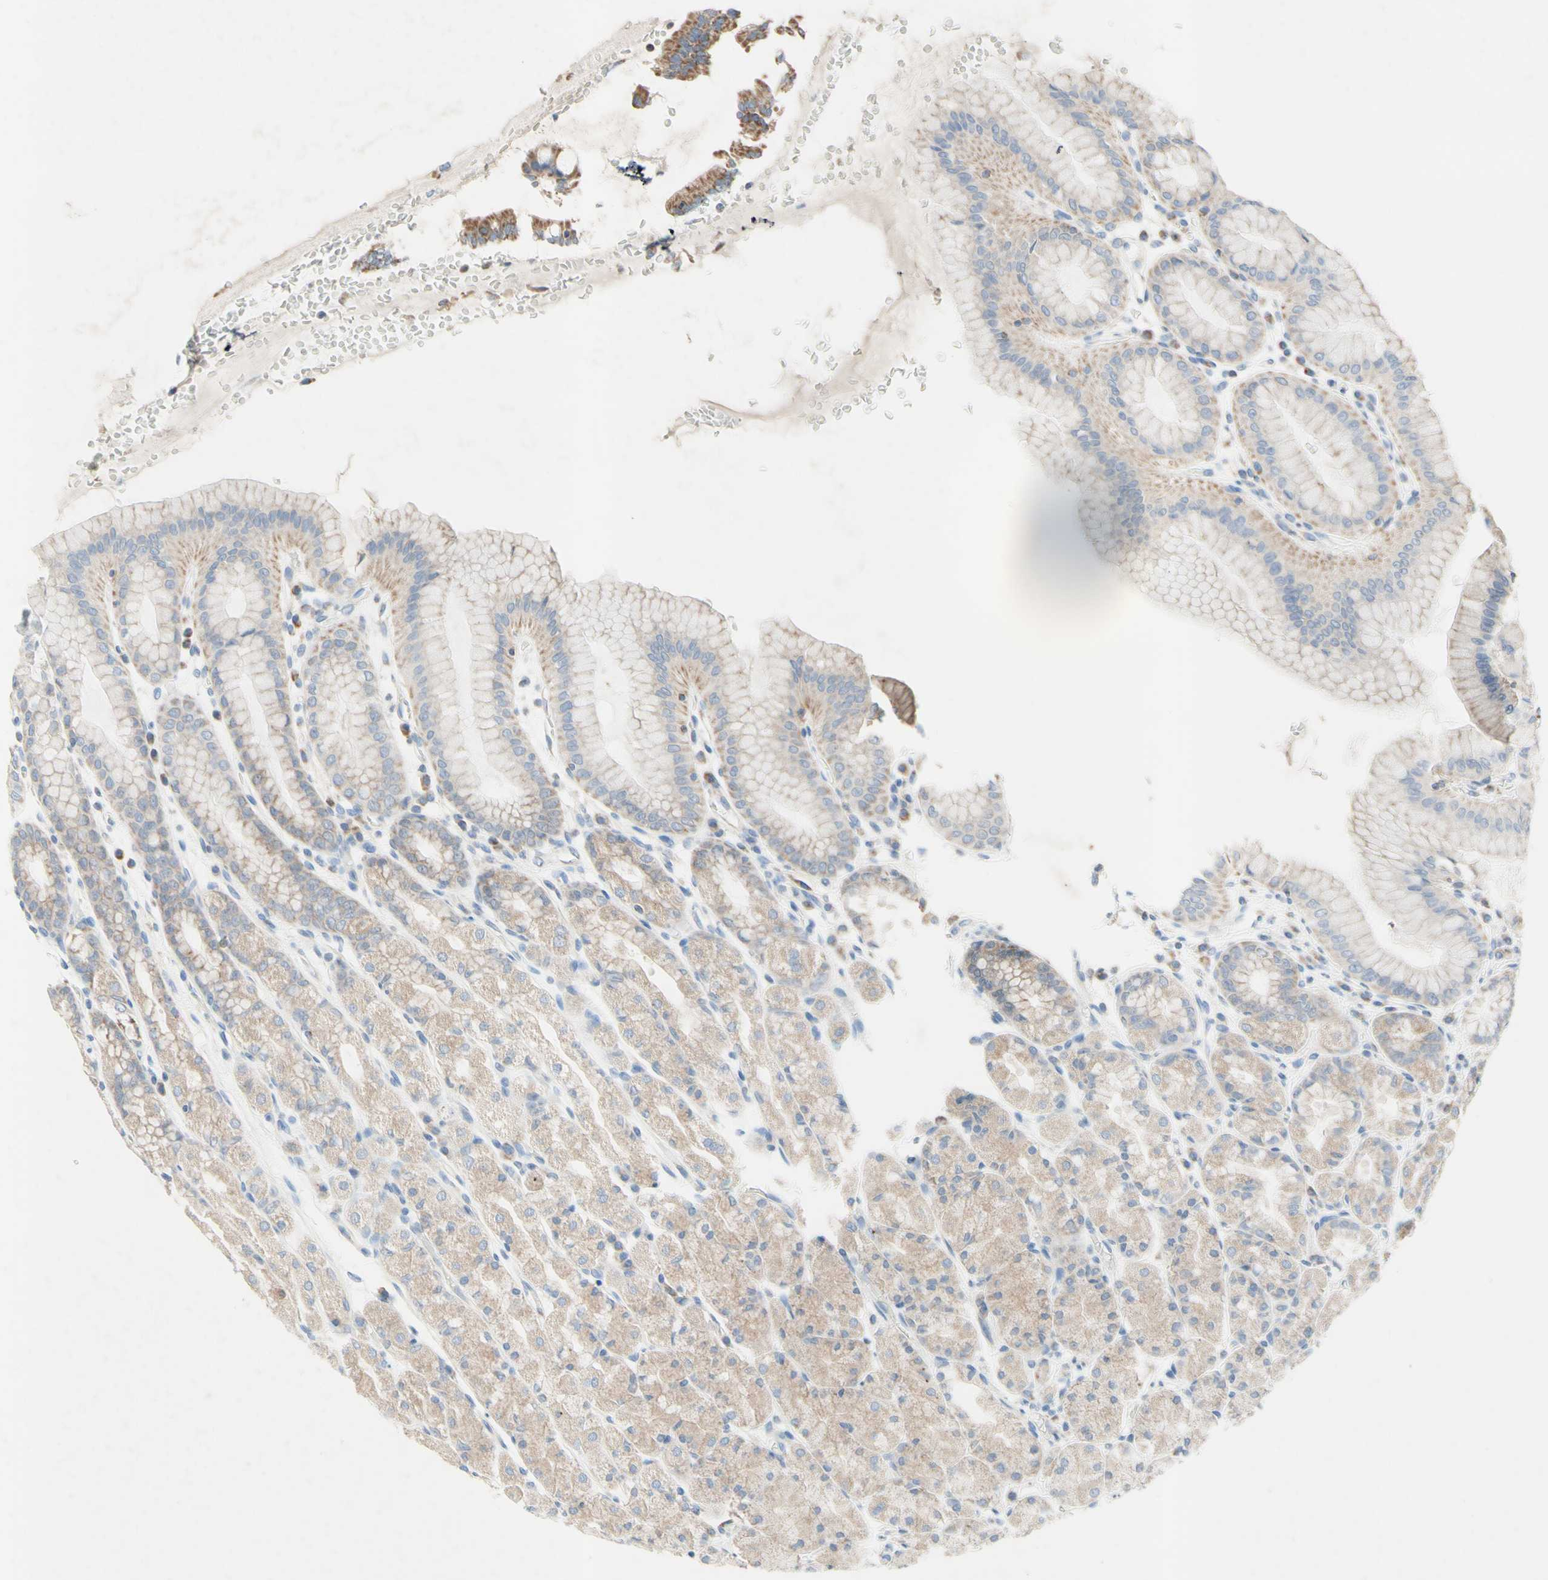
{"staining": {"intensity": "weak", "quantity": "25%-75%", "location": "cytoplasmic/membranous"}, "tissue": "stomach", "cell_type": "Glandular cells", "image_type": "normal", "snomed": [{"axis": "morphology", "description": "Normal tissue, NOS"}, {"axis": "topography", "description": "Stomach, upper"}], "caption": "Protein positivity by immunohistochemistry shows weak cytoplasmic/membranous positivity in approximately 25%-75% of glandular cells in normal stomach.", "gene": "MFF", "patient": {"sex": "male", "age": 68}}